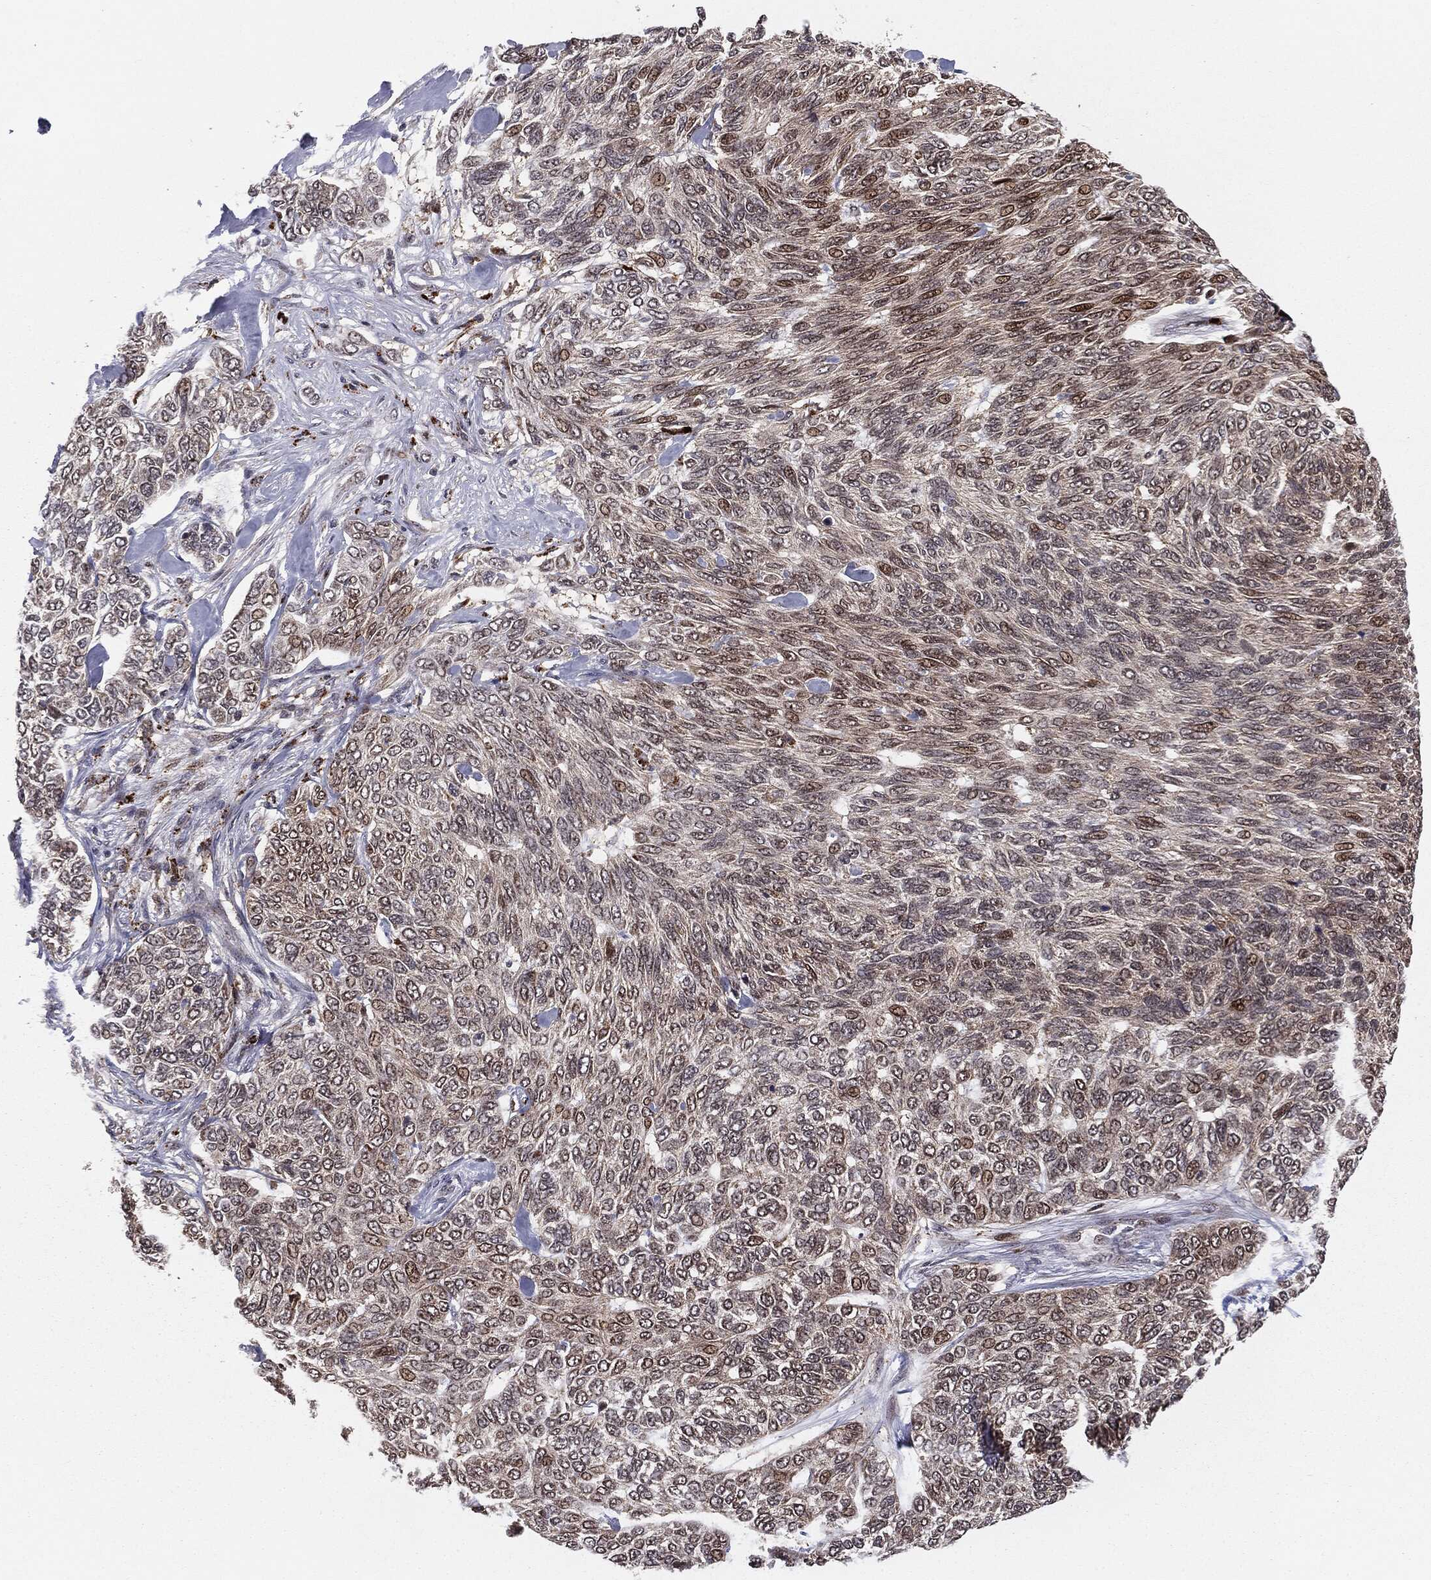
{"staining": {"intensity": "moderate", "quantity": "<25%", "location": "nuclear"}, "tissue": "skin cancer", "cell_type": "Tumor cells", "image_type": "cancer", "snomed": [{"axis": "morphology", "description": "Basal cell carcinoma"}, {"axis": "topography", "description": "Skin"}], "caption": "This is an image of immunohistochemistry (IHC) staining of skin cancer (basal cell carcinoma), which shows moderate positivity in the nuclear of tumor cells.", "gene": "PTEN", "patient": {"sex": "female", "age": 65}}